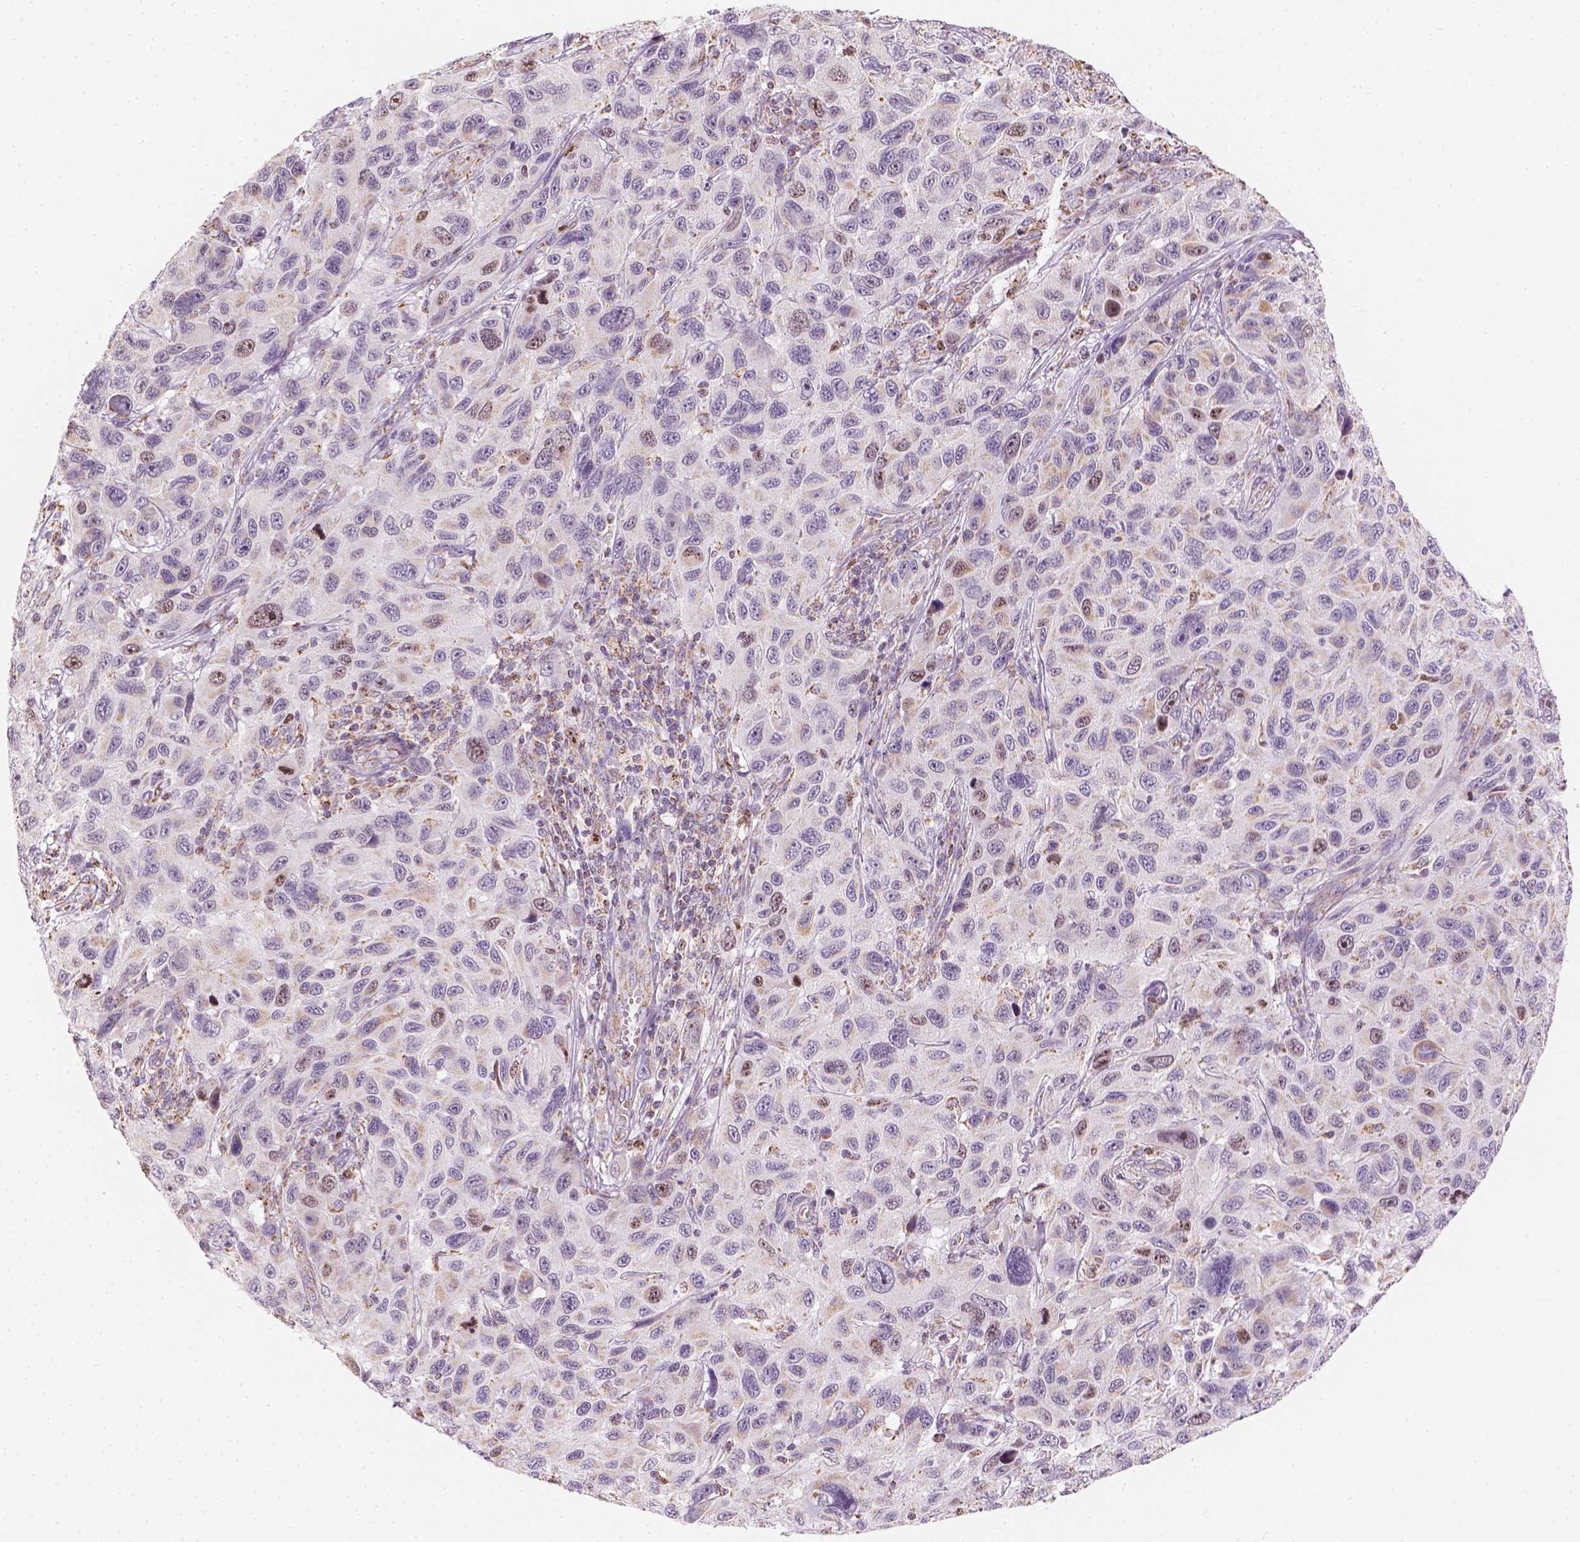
{"staining": {"intensity": "weak", "quantity": ">75%", "location": "cytoplasmic/membranous"}, "tissue": "melanoma", "cell_type": "Tumor cells", "image_type": "cancer", "snomed": [{"axis": "morphology", "description": "Malignant melanoma, NOS"}, {"axis": "topography", "description": "Skin"}], "caption": "This micrograph demonstrates malignant melanoma stained with immunohistochemistry to label a protein in brown. The cytoplasmic/membranous of tumor cells show weak positivity for the protein. Nuclei are counter-stained blue.", "gene": "LCA5", "patient": {"sex": "male", "age": 53}}